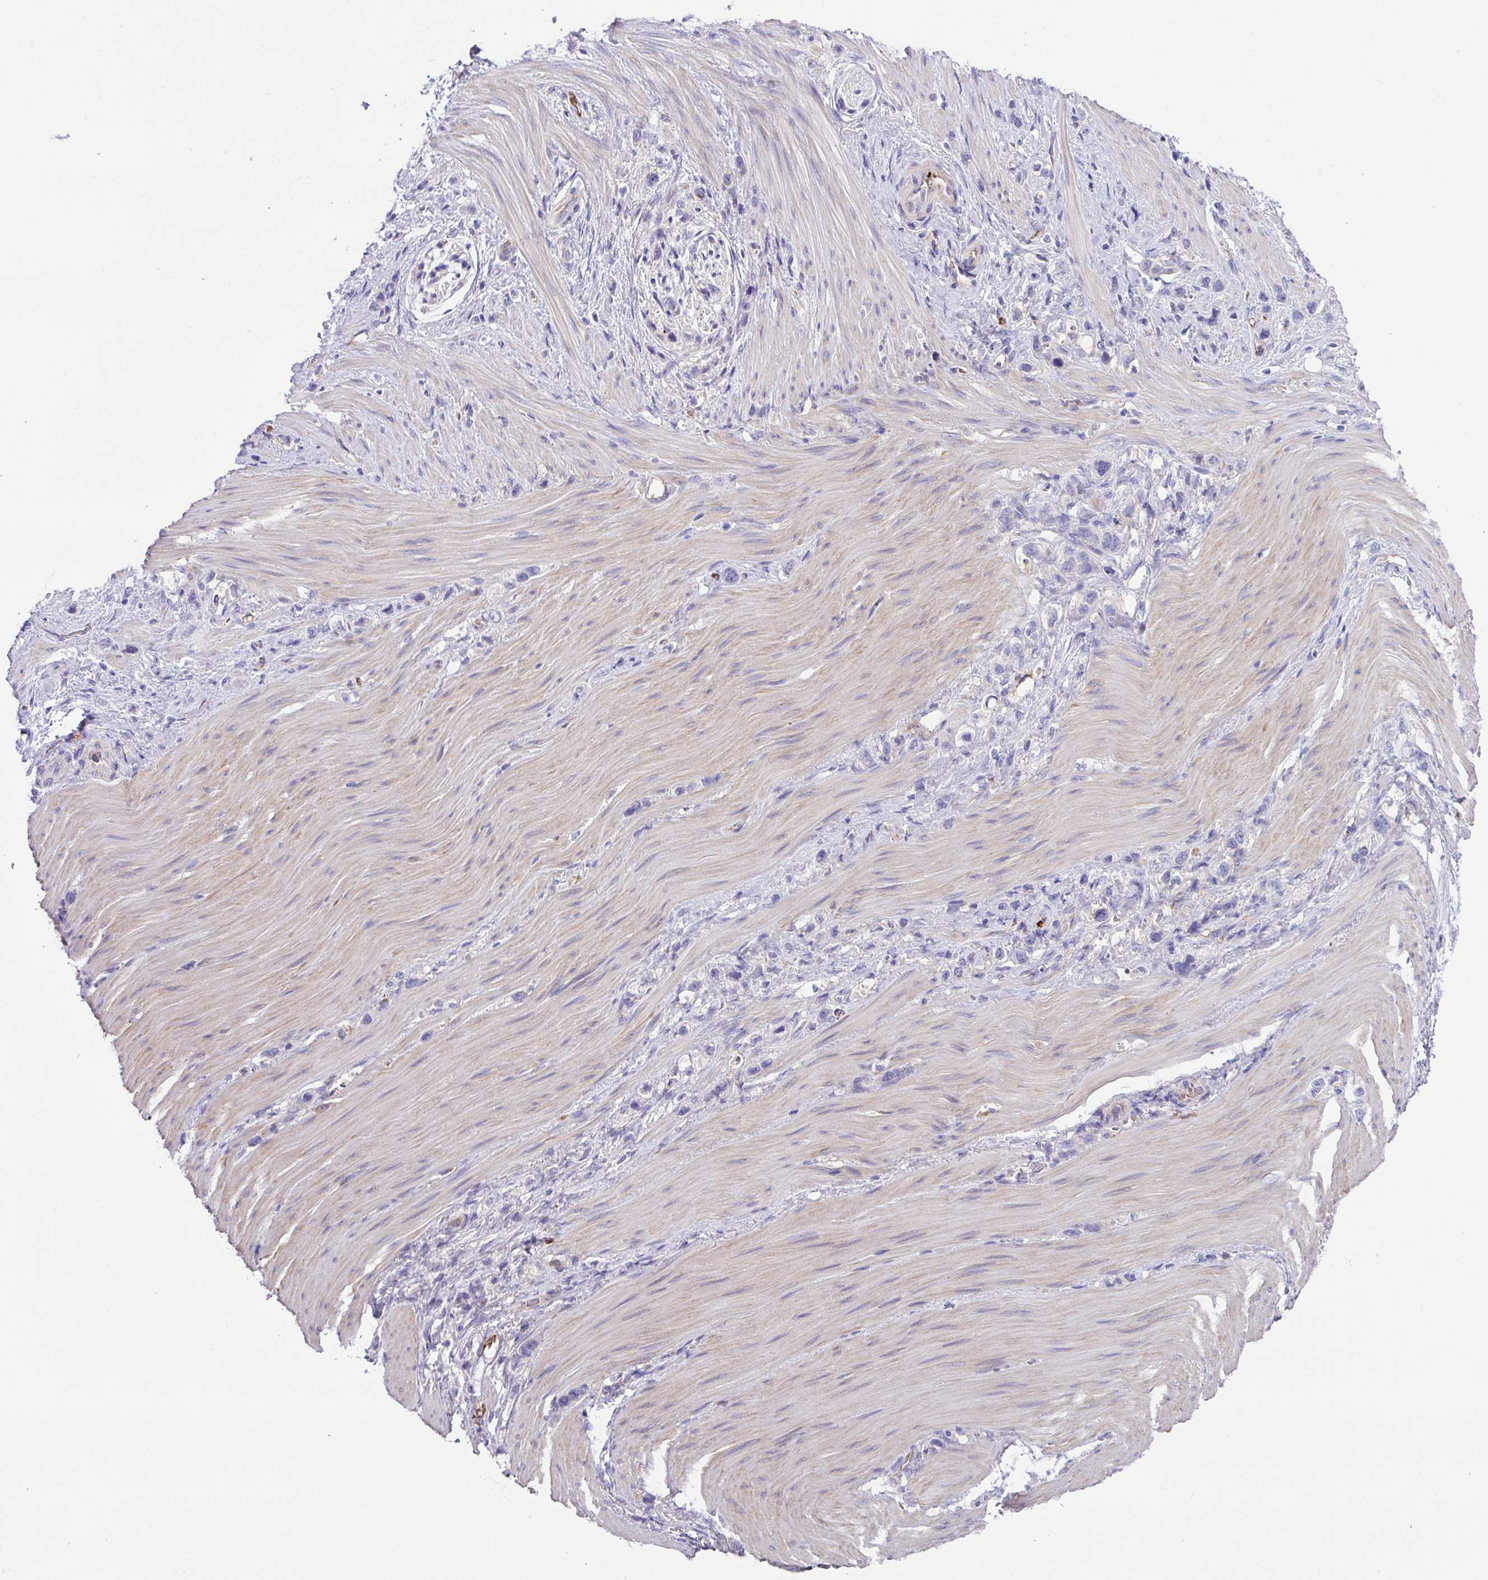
{"staining": {"intensity": "negative", "quantity": "none", "location": "none"}, "tissue": "stomach cancer", "cell_type": "Tumor cells", "image_type": "cancer", "snomed": [{"axis": "morphology", "description": "Adenocarcinoma, NOS"}, {"axis": "topography", "description": "Stomach"}], "caption": "Protein analysis of adenocarcinoma (stomach) reveals no significant staining in tumor cells. Nuclei are stained in blue.", "gene": "DNAL1", "patient": {"sex": "female", "age": 65}}